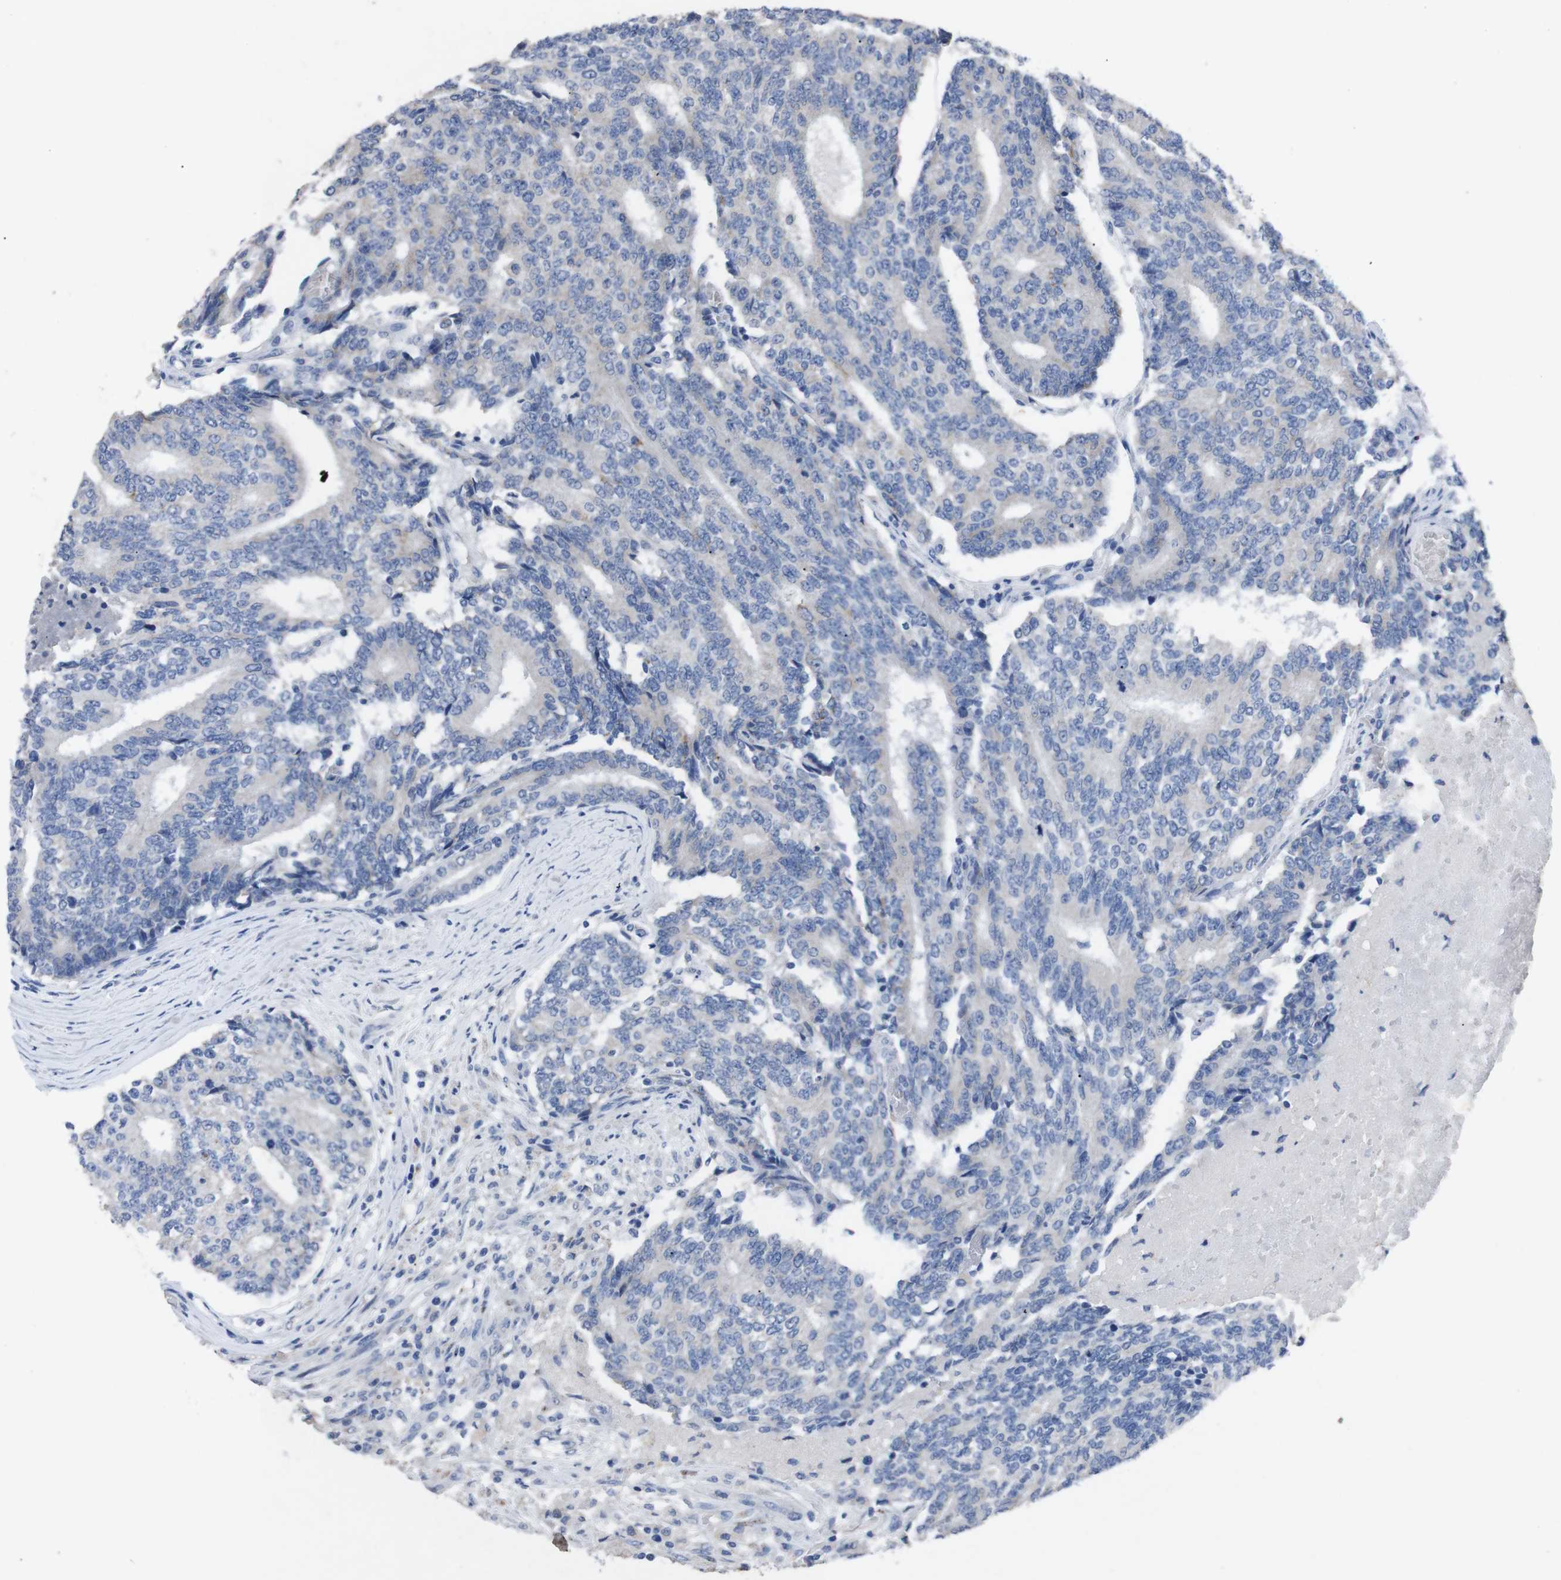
{"staining": {"intensity": "negative", "quantity": "none", "location": "none"}, "tissue": "prostate cancer", "cell_type": "Tumor cells", "image_type": "cancer", "snomed": [{"axis": "morphology", "description": "Normal tissue, NOS"}, {"axis": "morphology", "description": "Adenocarcinoma, High grade"}, {"axis": "topography", "description": "Prostate"}, {"axis": "topography", "description": "Seminal veicle"}], "caption": "This is an IHC micrograph of human prostate cancer (high-grade adenocarcinoma). There is no staining in tumor cells.", "gene": "GJB2", "patient": {"sex": "male", "age": 55}}